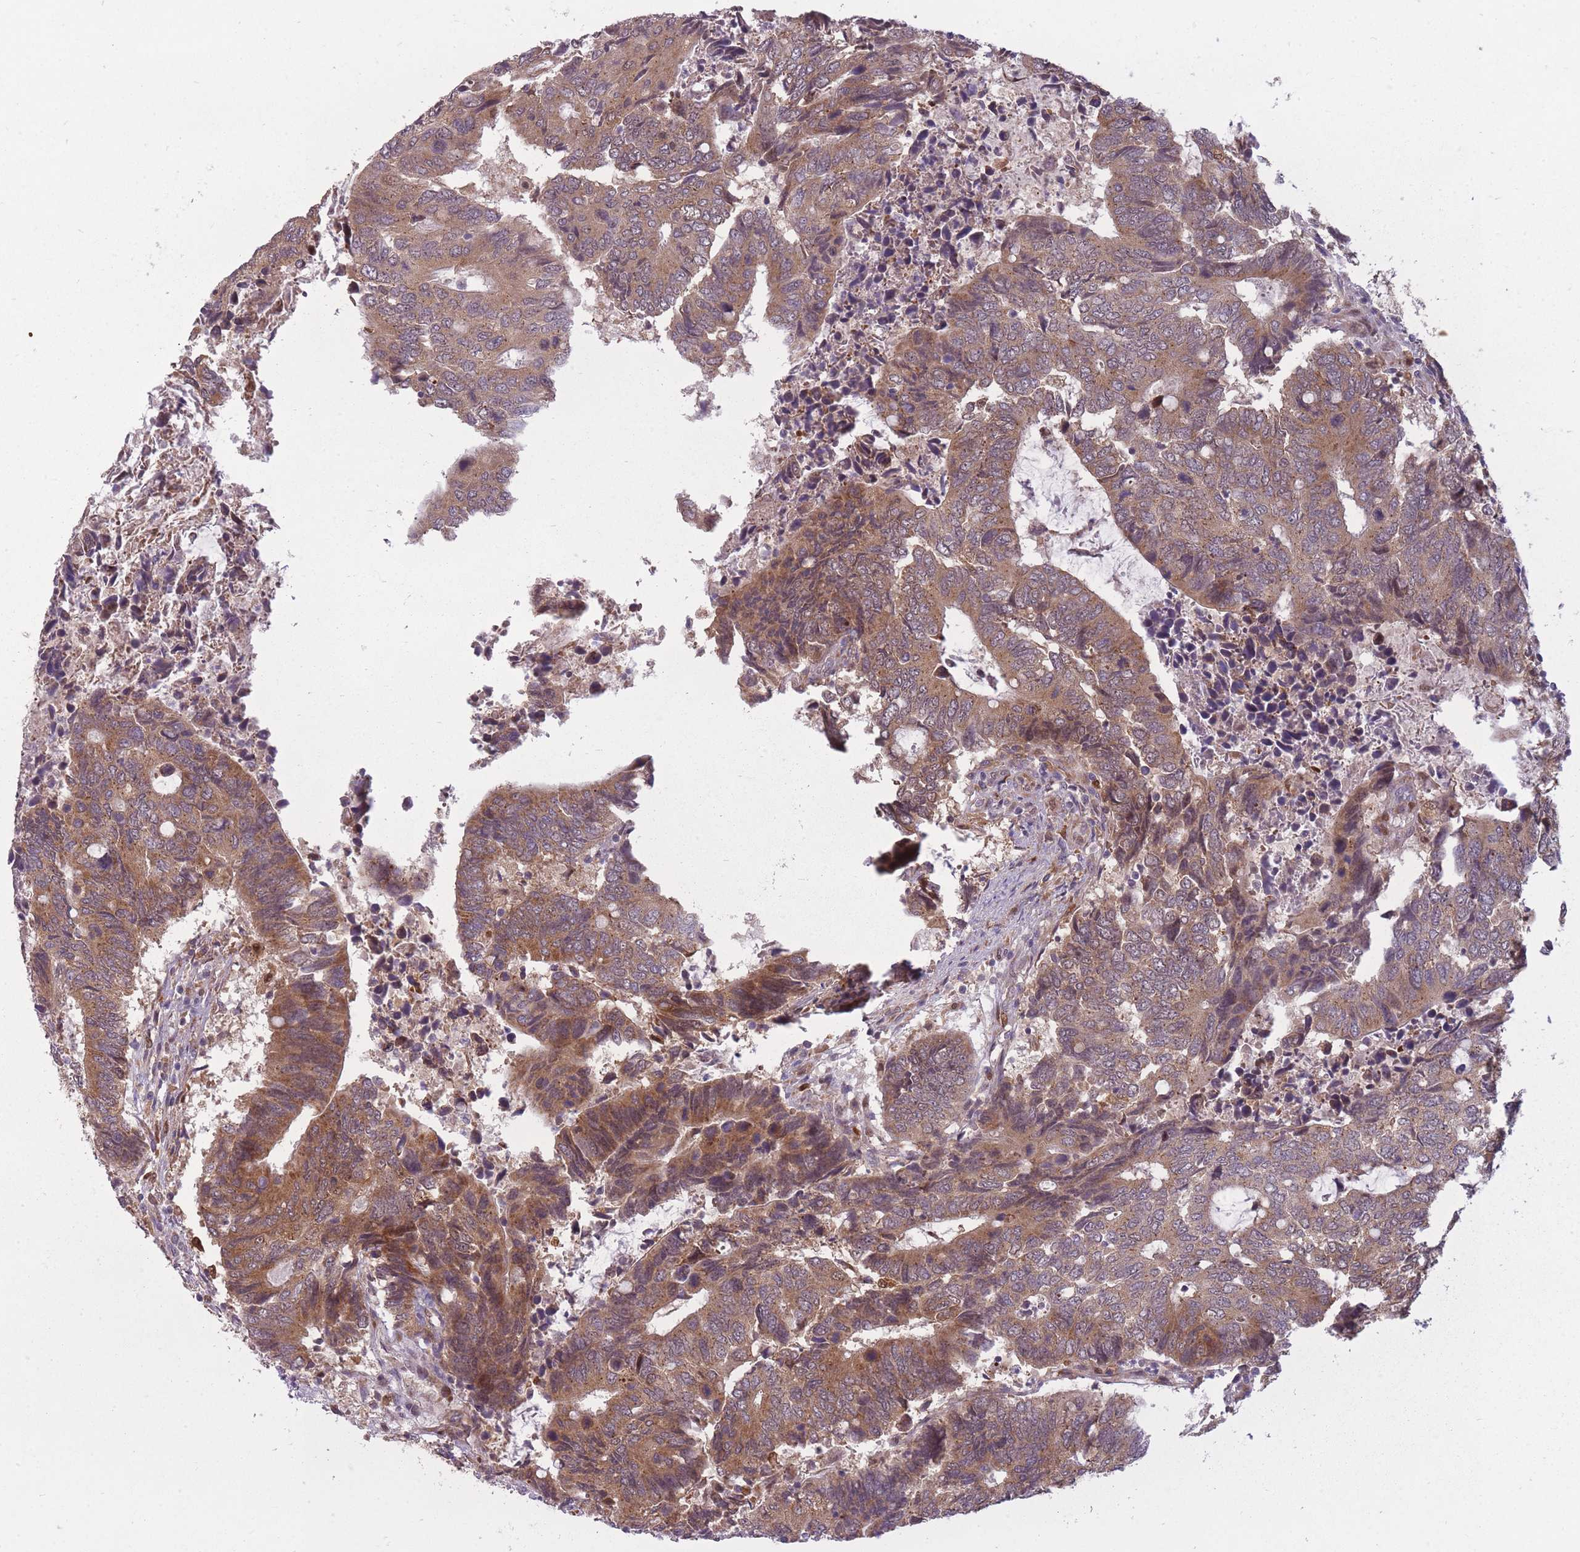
{"staining": {"intensity": "moderate", "quantity": ">75%", "location": "cytoplasmic/membranous"}, "tissue": "colorectal cancer", "cell_type": "Tumor cells", "image_type": "cancer", "snomed": [{"axis": "morphology", "description": "Adenocarcinoma, NOS"}, {"axis": "topography", "description": "Colon"}], "caption": "Immunohistochemistry (IHC) of colorectal adenocarcinoma reveals medium levels of moderate cytoplasmic/membranous positivity in approximately >75% of tumor cells. (brown staining indicates protein expression, while blue staining denotes nuclei).", "gene": "LGALS9", "patient": {"sex": "male", "age": 87}}